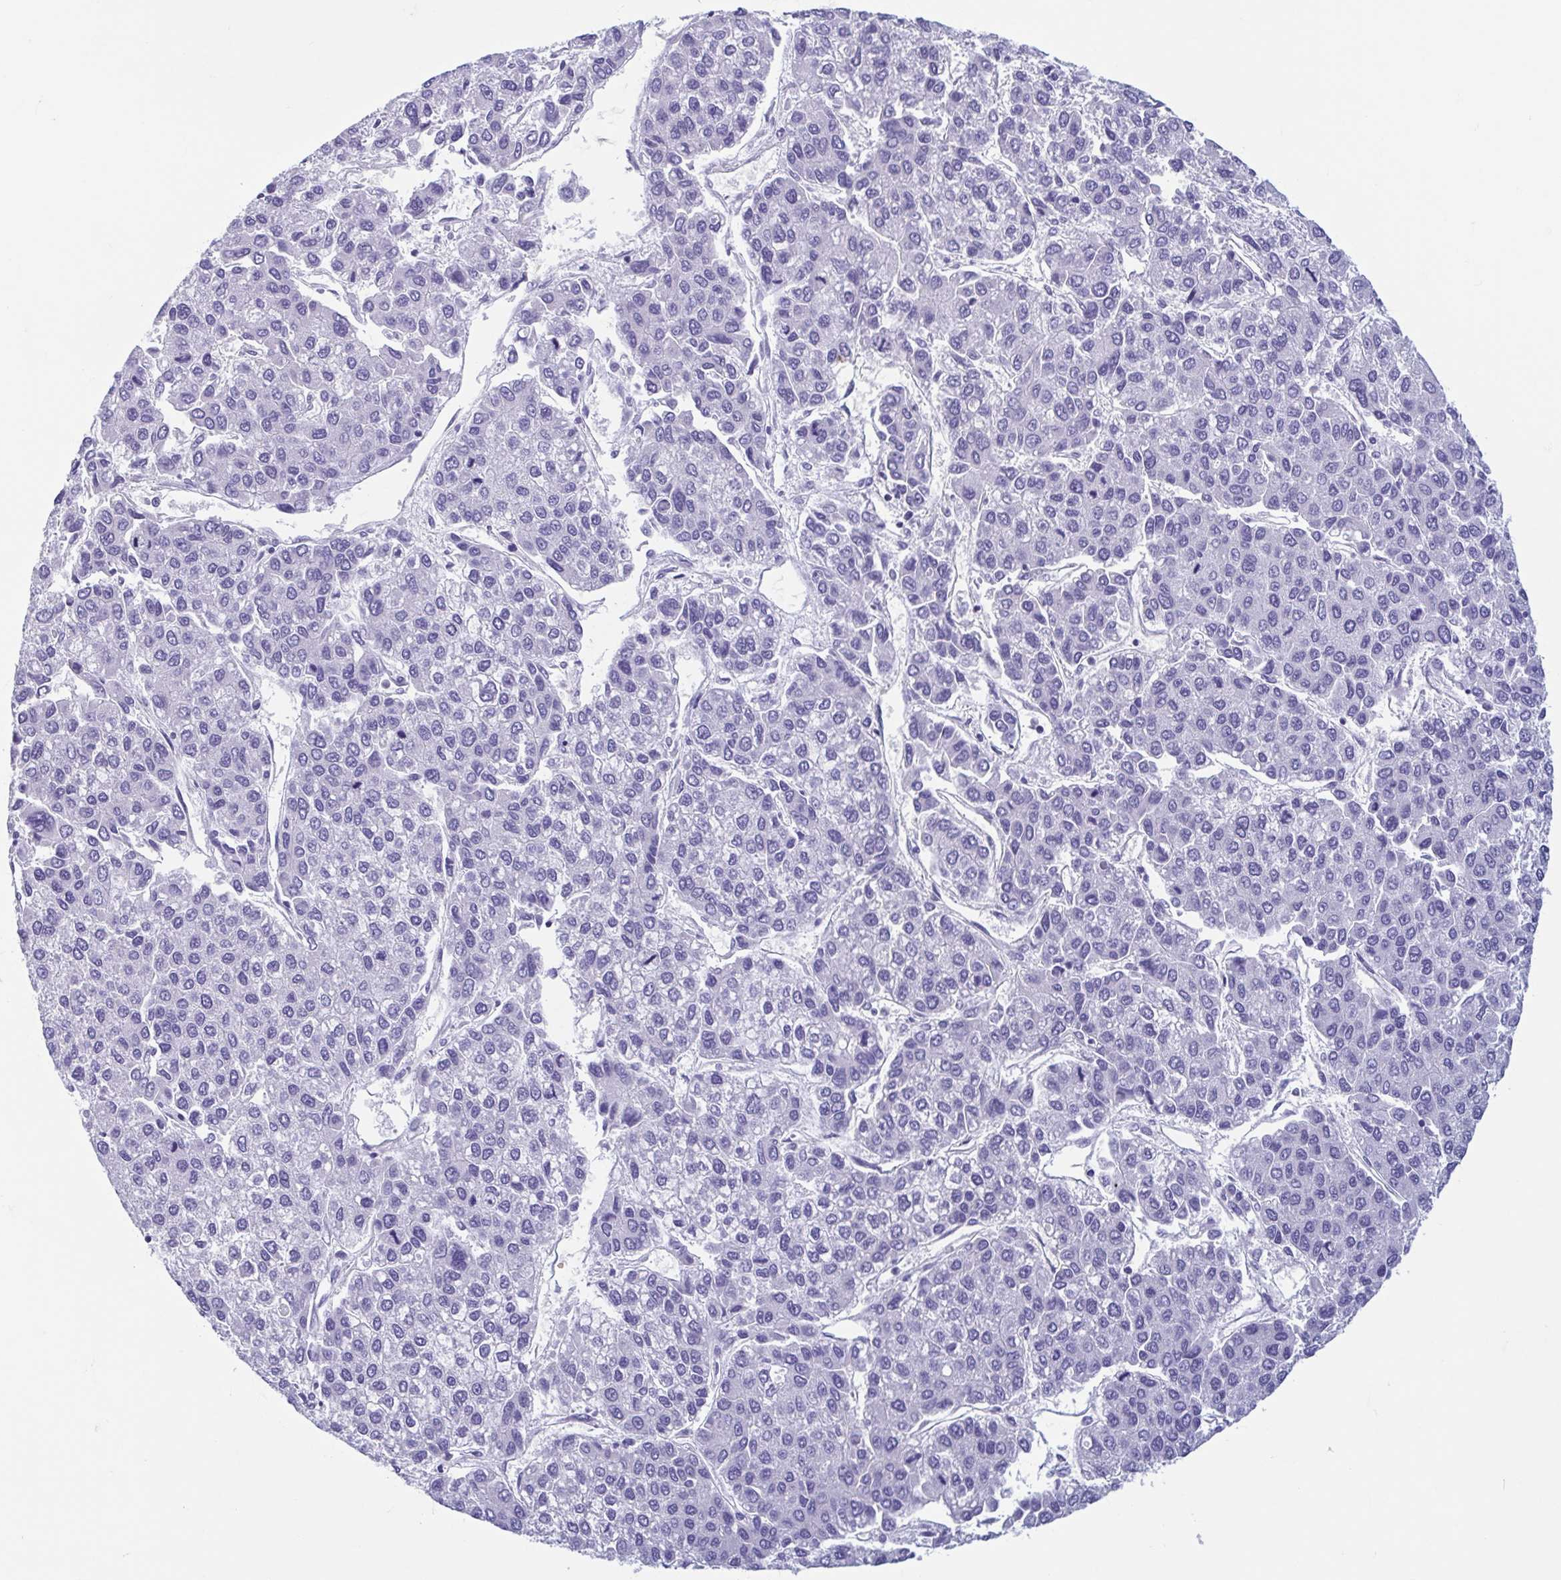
{"staining": {"intensity": "negative", "quantity": "none", "location": "none"}, "tissue": "liver cancer", "cell_type": "Tumor cells", "image_type": "cancer", "snomed": [{"axis": "morphology", "description": "Carcinoma, Hepatocellular, NOS"}, {"axis": "topography", "description": "Liver"}], "caption": "DAB (3,3'-diaminobenzidine) immunohistochemical staining of human liver cancer demonstrates no significant staining in tumor cells.", "gene": "MORC4", "patient": {"sex": "female", "age": 66}}